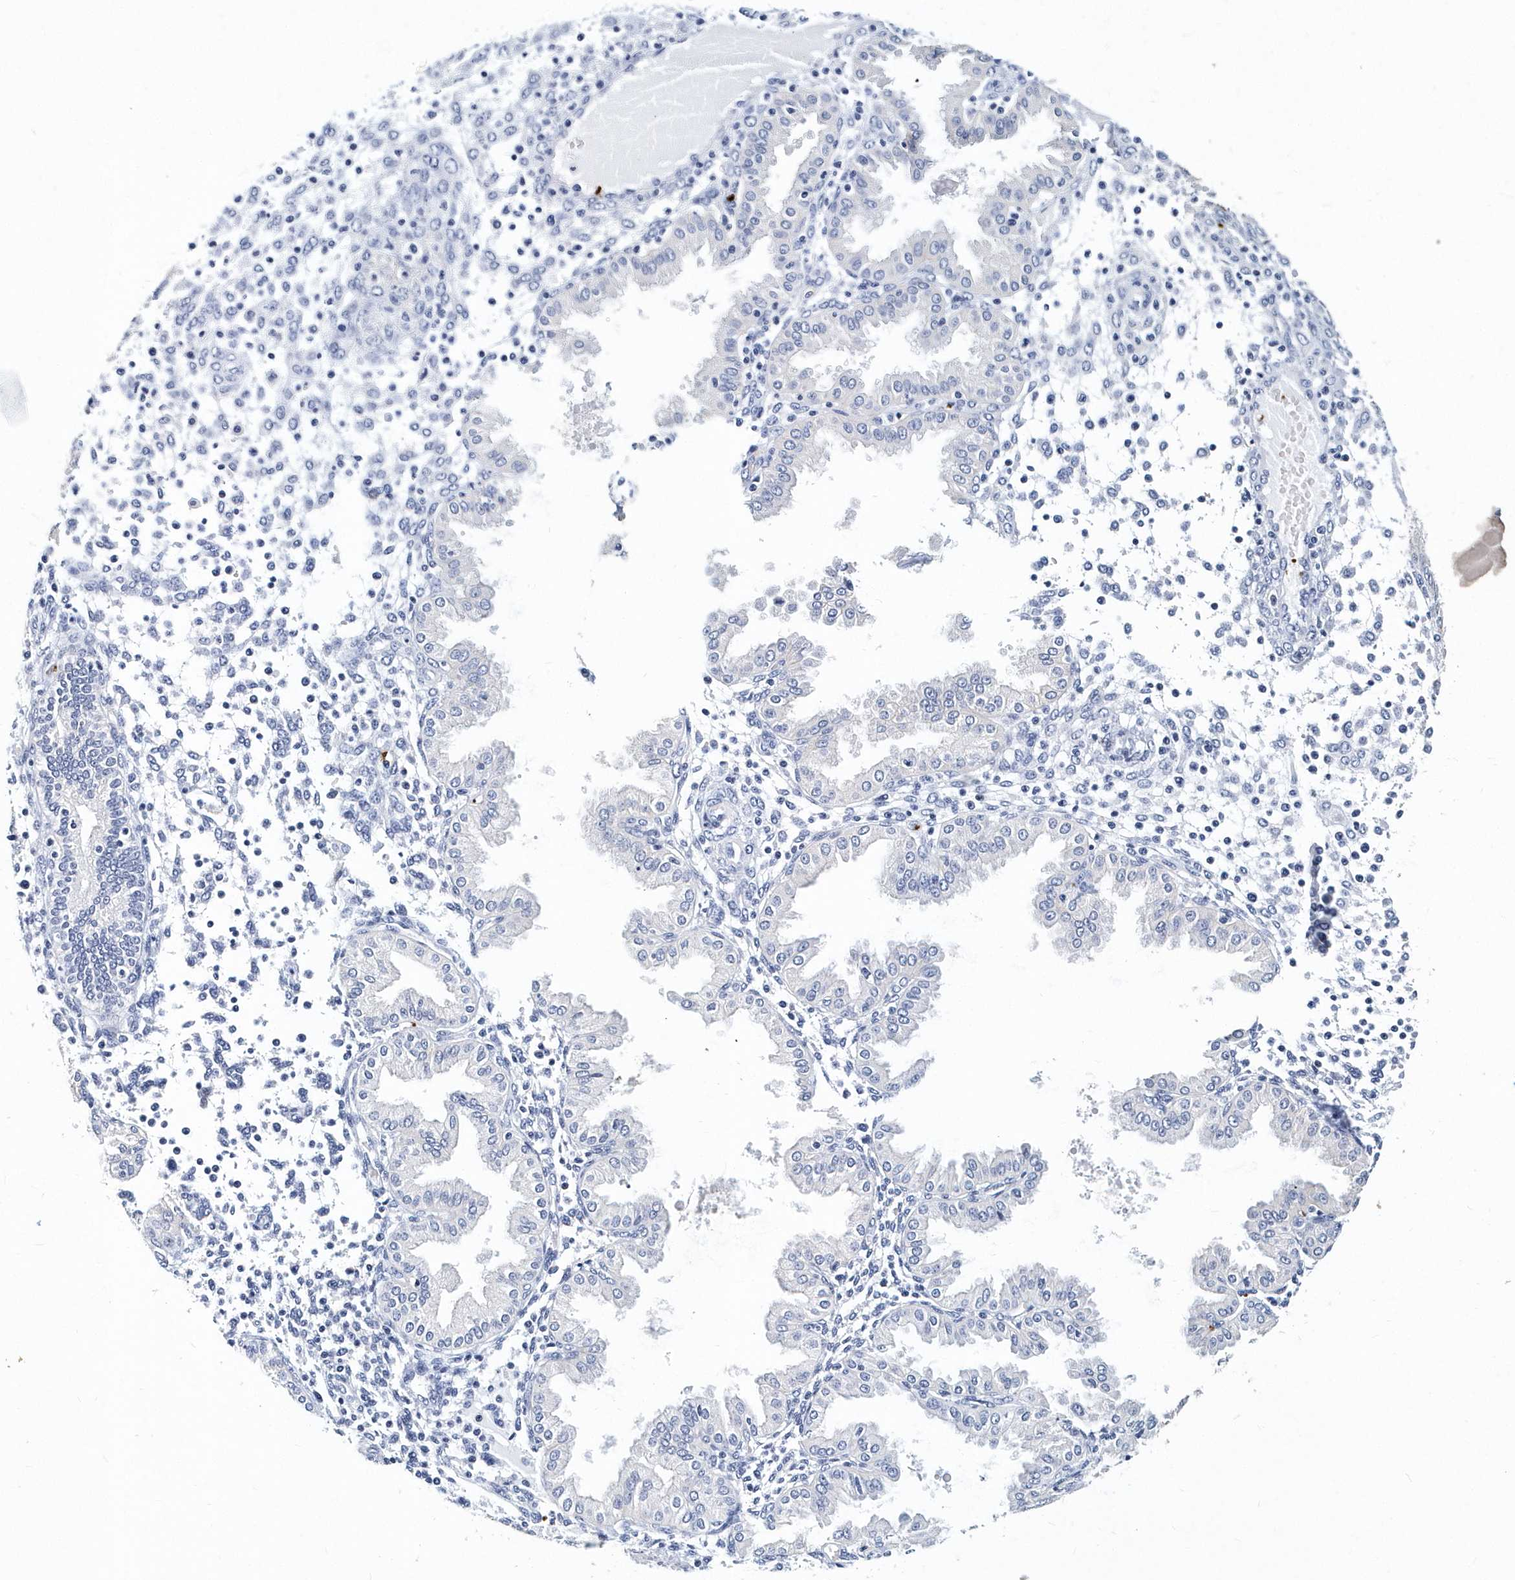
{"staining": {"intensity": "negative", "quantity": "none", "location": "none"}, "tissue": "endometrium", "cell_type": "Cells in endometrial stroma", "image_type": "normal", "snomed": [{"axis": "morphology", "description": "Normal tissue, NOS"}, {"axis": "topography", "description": "Endometrium"}], "caption": "High power microscopy histopathology image of an IHC histopathology image of benign endometrium, revealing no significant expression in cells in endometrial stroma. (Stains: DAB IHC with hematoxylin counter stain, Microscopy: brightfield microscopy at high magnification).", "gene": "ITGA2B", "patient": {"sex": "female", "age": 53}}